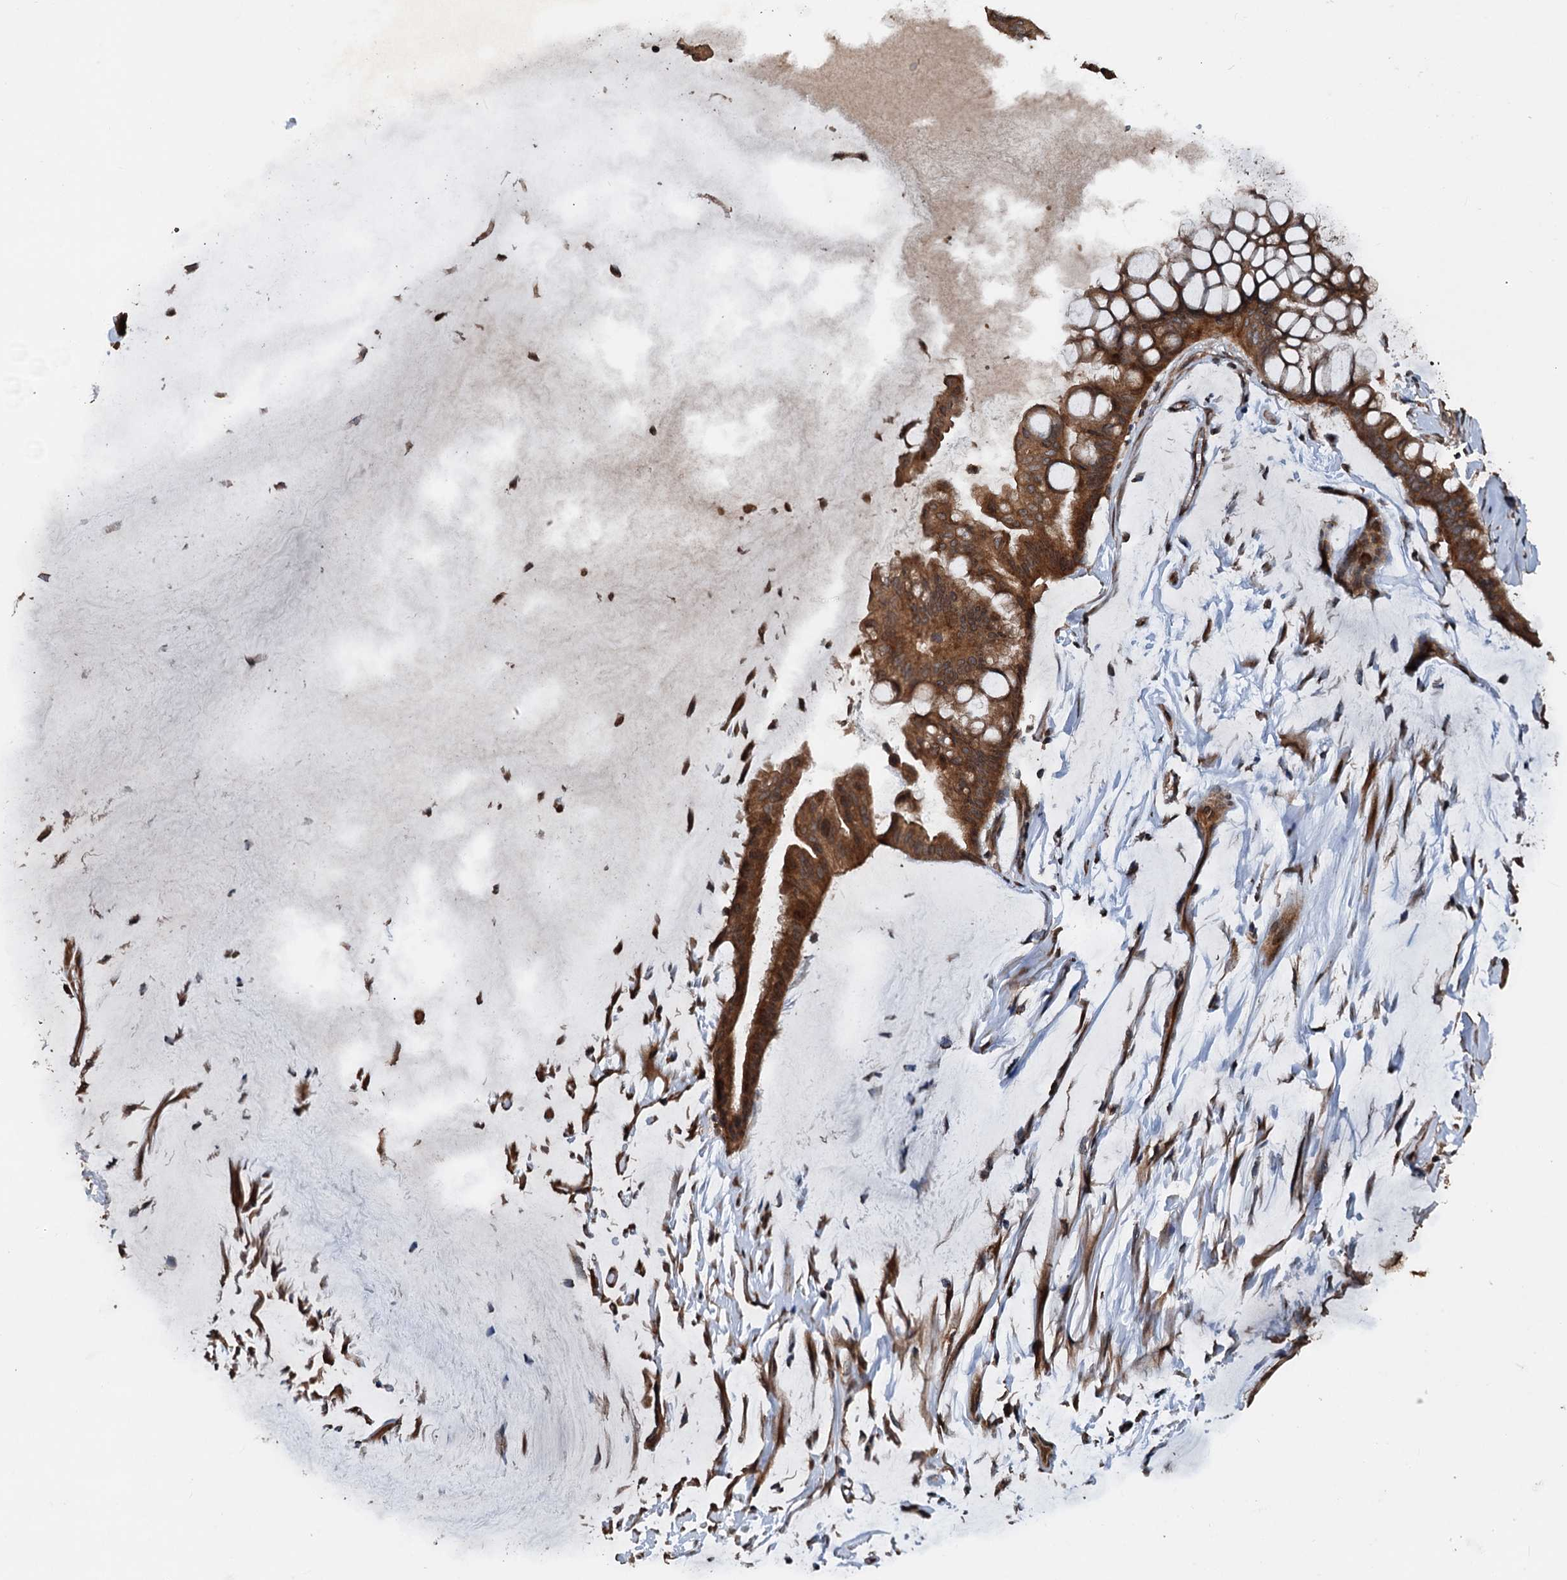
{"staining": {"intensity": "strong", "quantity": ">75%", "location": "cytoplasmic/membranous"}, "tissue": "ovarian cancer", "cell_type": "Tumor cells", "image_type": "cancer", "snomed": [{"axis": "morphology", "description": "Cystadenocarcinoma, mucinous, NOS"}, {"axis": "topography", "description": "Ovary"}], "caption": "Immunohistochemical staining of mucinous cystadenocarcinoma (ovarian) demonstrates high levels of strong cytoplasmic/membranous positivity in about >75% of tumor cells.", "gene": "N4BP2L2", "patient": {"sex": "female", "age": 73}}